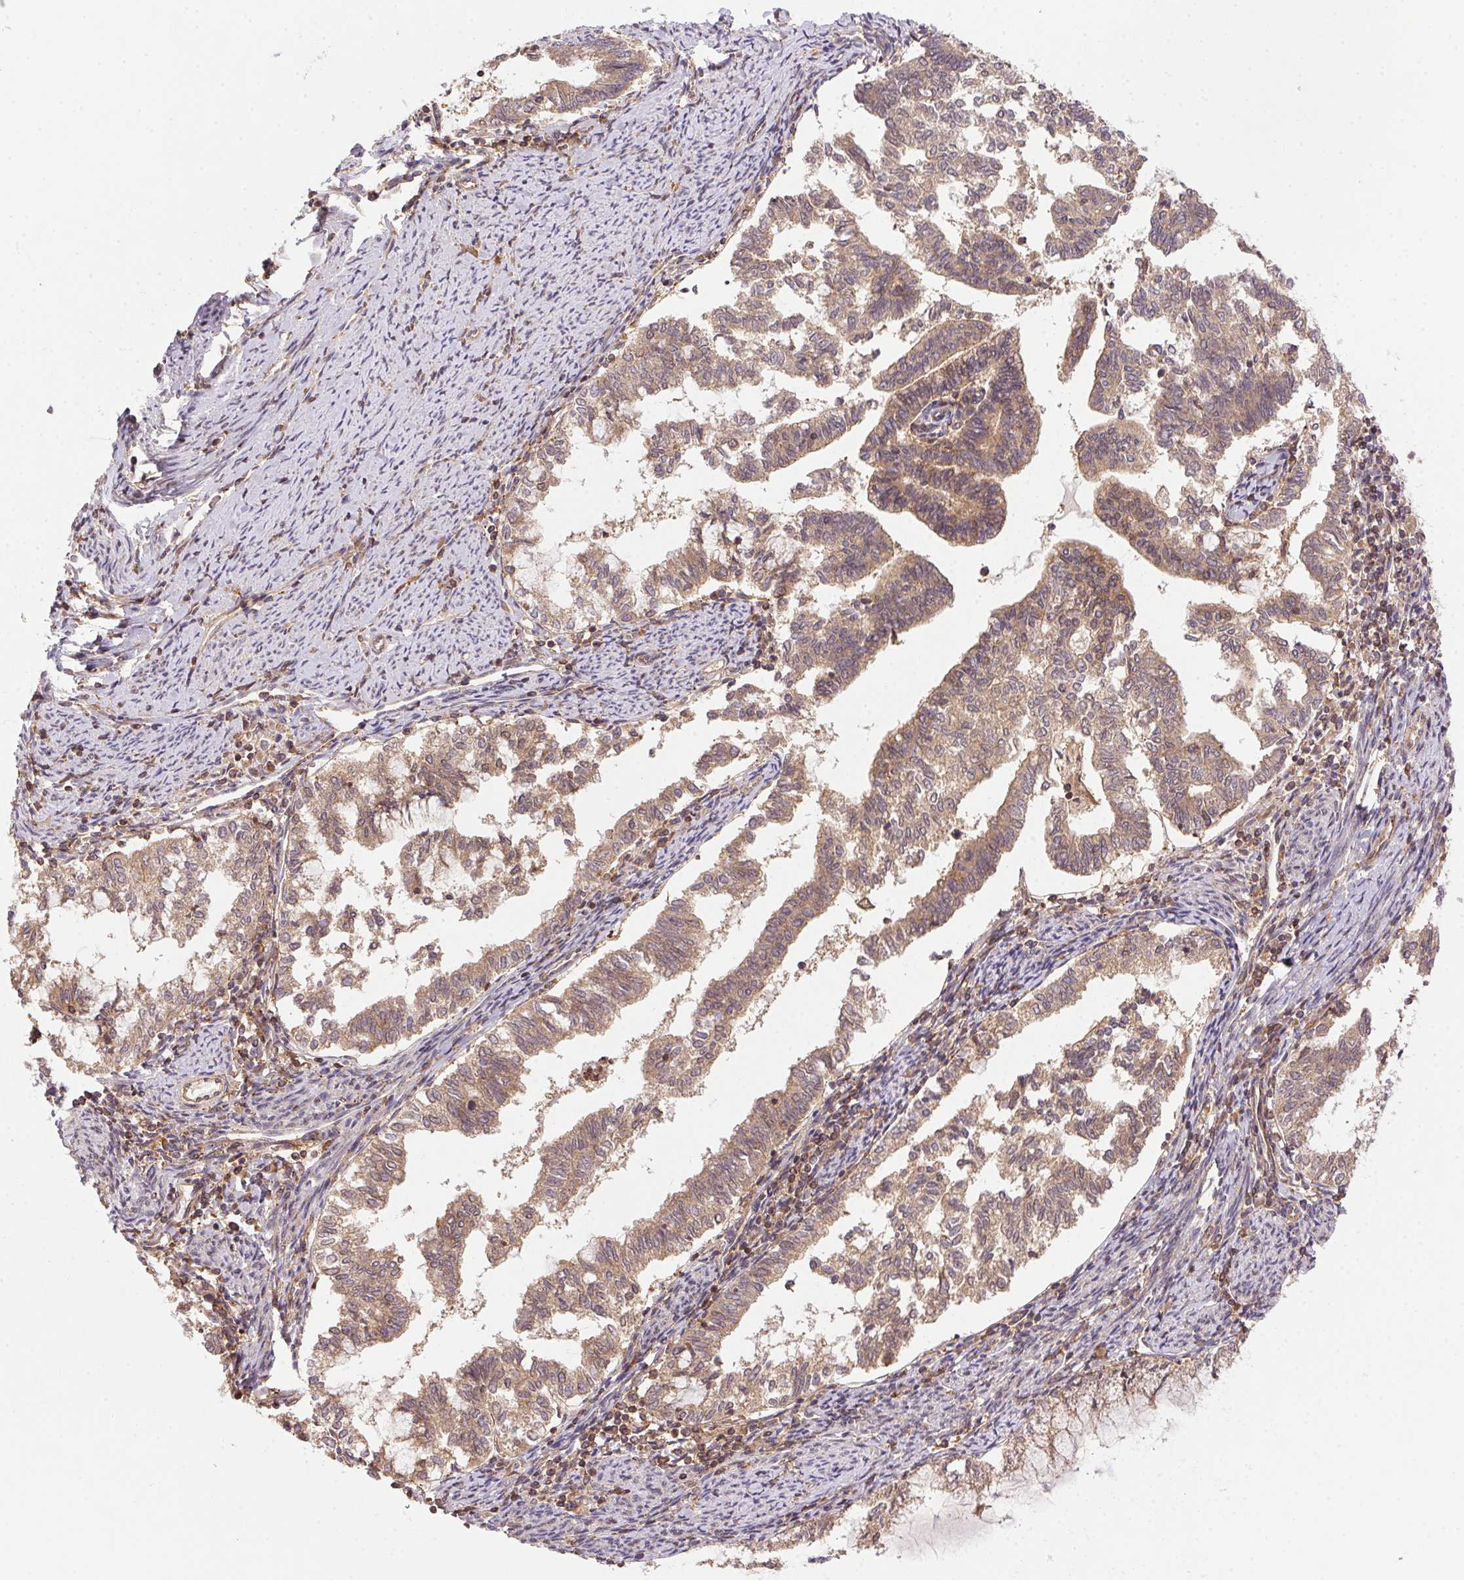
{"staining": {"intensity": "weak", "quantity": ">75%", "location": "cytoplasmic/membranous"}, "tissue": "prostate cancer", "cell_type": "Tumor cells", "image_type": "cancer", "snomed": [{"axis": "morphology", "description": "Adenocarcinoma, High grade"}, {"axis": "topography", "description": "Prostate"}], "caption": "DAB immunohistochemical staining of human prostate cancer (high-grade adenocarcinoma) shows weak cytoplasmic/membranous protein positivity in approximately >75% of tumor cells. The protein is stained brown, and the nuclei are stained in blue (DAB IHC with brightfield microscopy, high magnification).", "gene": "MEX3D", "patient": {"sex": "male", "age": 58}}